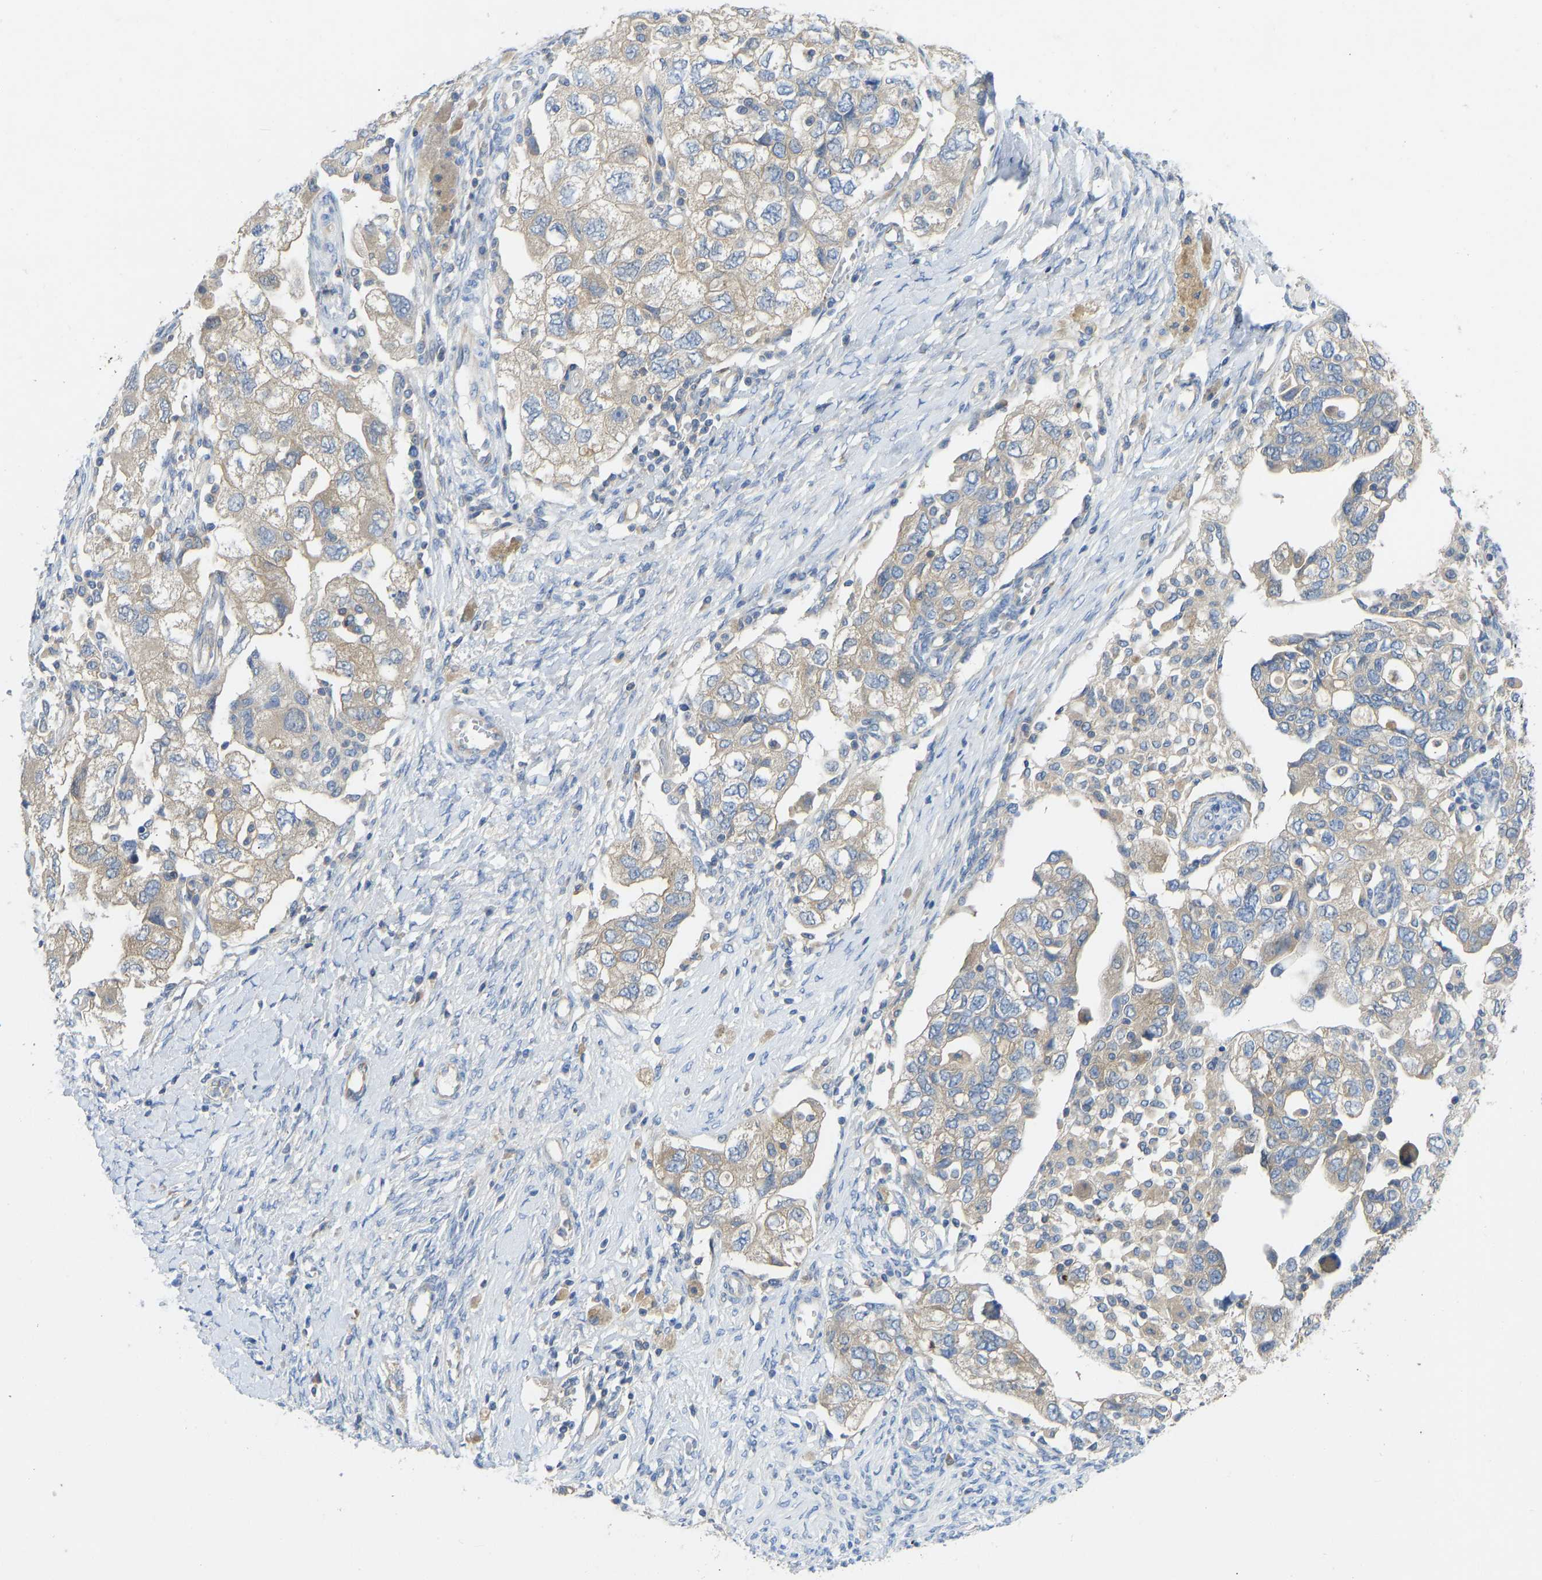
{"staining": {"intensity": "weak", "quantity": ">75%", "location": "cytoplasmic/membranous"}, "tissue": "ovarian cancer", "cell_type": "Tumor cells", "image_type": "cancer", "snomed": [{"axis": "morphology", "description": "Carcinoma, NOS"}, {"axis": "morphology", "description": "Cystadenocarcinoma, serous, NOS"}, {"axis": "topography", "description": "Ovary"}], "caption": "Human ovarian carcinoma stained with a brown dye demonstrates weak cytoplasmic/membranous positive staining in approximately >75% of tumor cells.", "gene": "PPP3CA", "patient": {"sex": "female", "age": 69}}